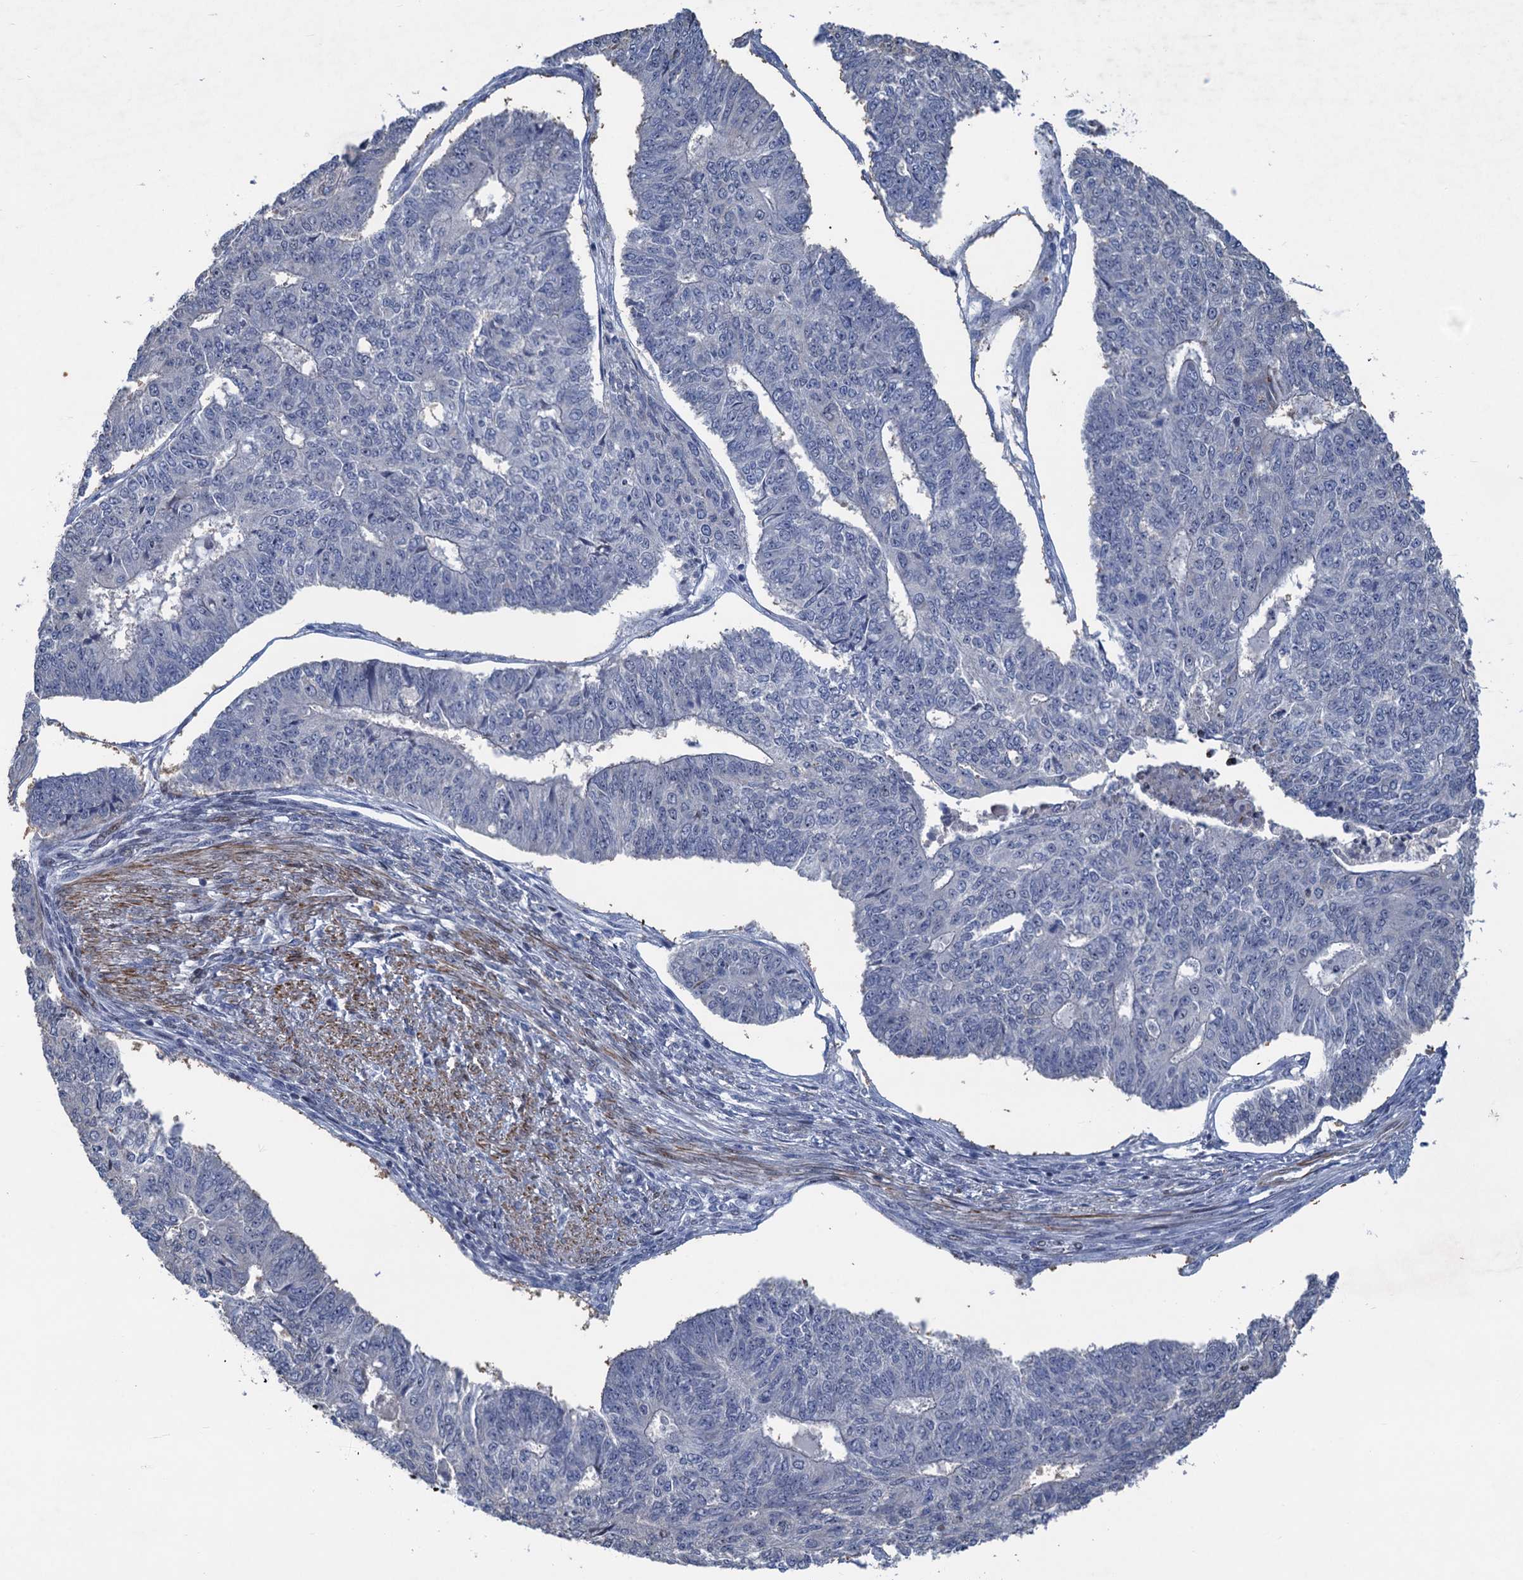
{"staining": {"intensity": "negative", "quantity": "none", "location": "none"}, "tissue": "endometrial cancer", "cell_type": "Tumor cells", "image_type": "cancer", "snomed": [{"axis": "morphology", "description": "Adenocarcinoma, NOS"}, {"axis": "topography", "description": "Endometrium"}], "caption": "An immunohistochemistry (IHC) micrograph of endometrial cancer (adenocarcinoma) is shown. There is no staining in tumor cells of endometrial cancer (adenocarcinoma).", "gene": "ESYT3", "patient": {"sex": "female", "age": 32}}